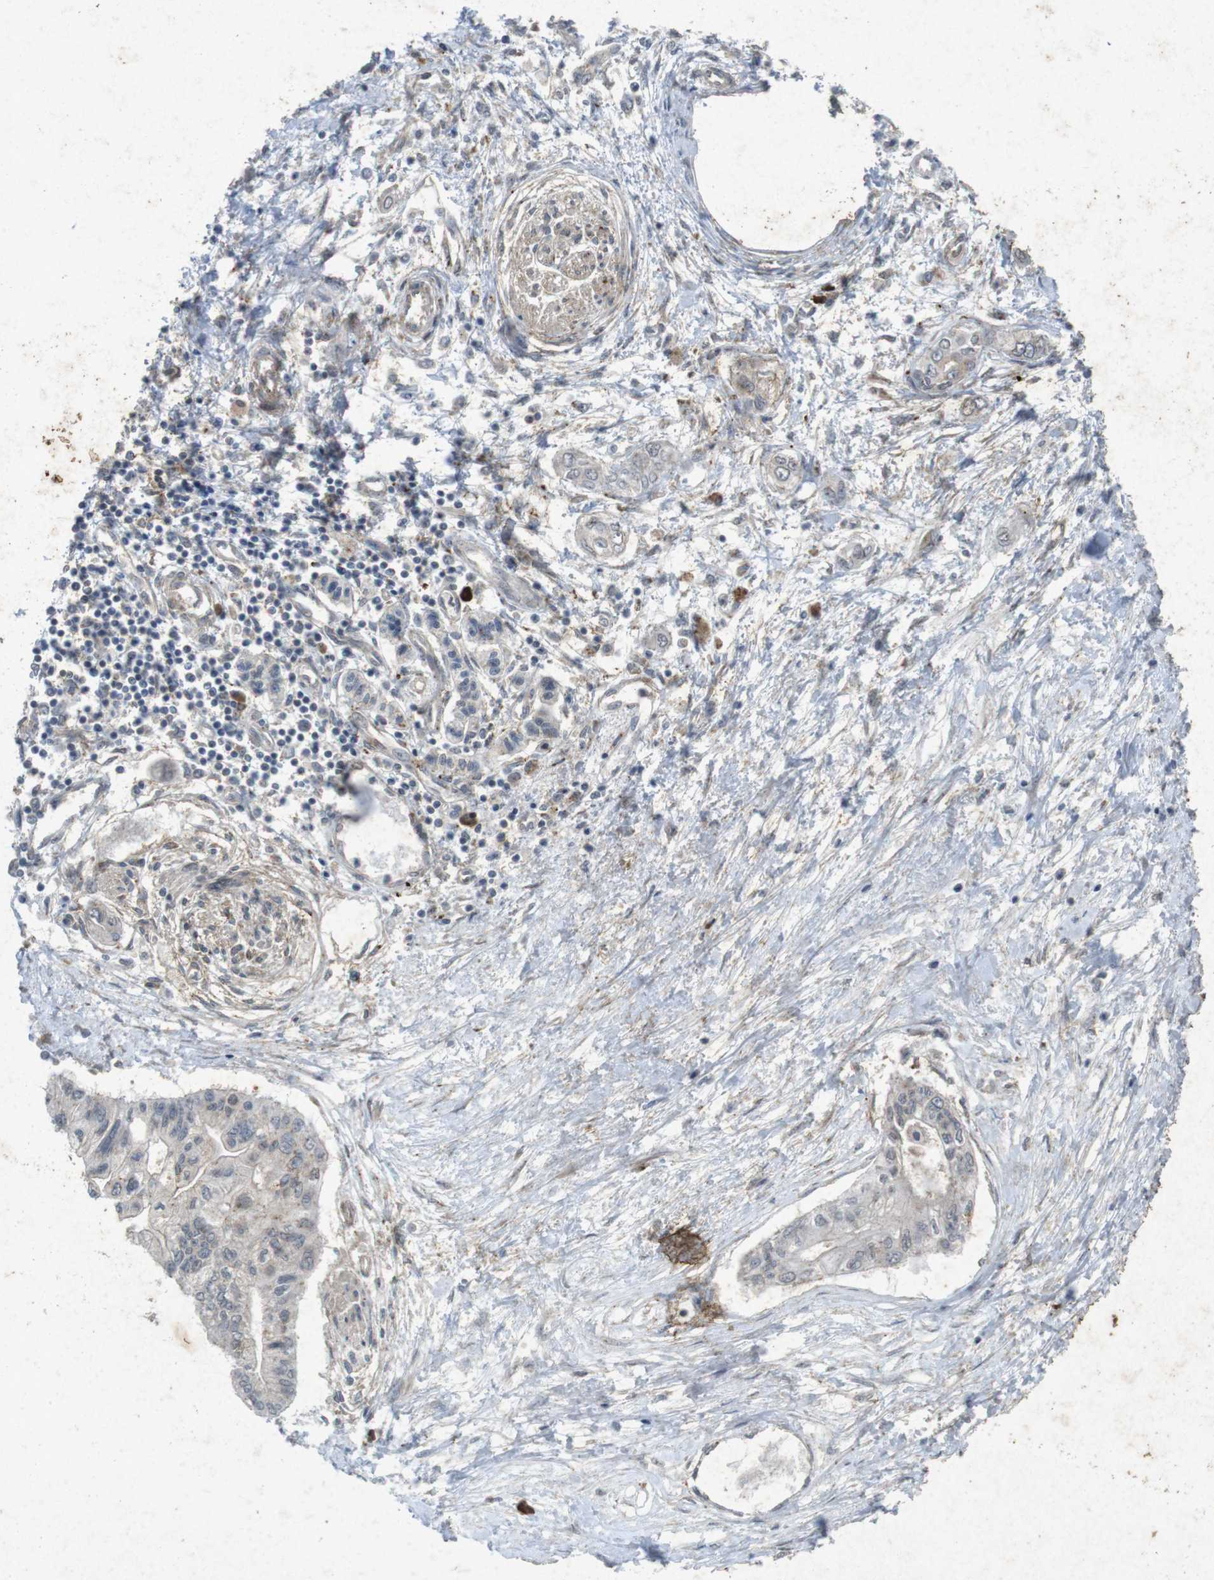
{"staining": {"intensity": "weak", "quantity": ">75%", "location": "cytoplasmic/membranous"}, "tissue": "pancreatic cancer", "cell_type": "Tumor cells", "image_type": "cancer", "snomed": [{"axis": "morphology", "description": "Adenocarcinoma, NOS"}, {"axis": "topography", "description": "Pancreas"}], "caption": "This image exhibits immunohistochemistry (IHC) staining of human pancreatic cancer (adenocarcinoma), with low weak cytoplasmic/membranous expression in about >75% of tumor cells.", "gene": "FLCN", "patient": {"sex": "female", "age": 77}}